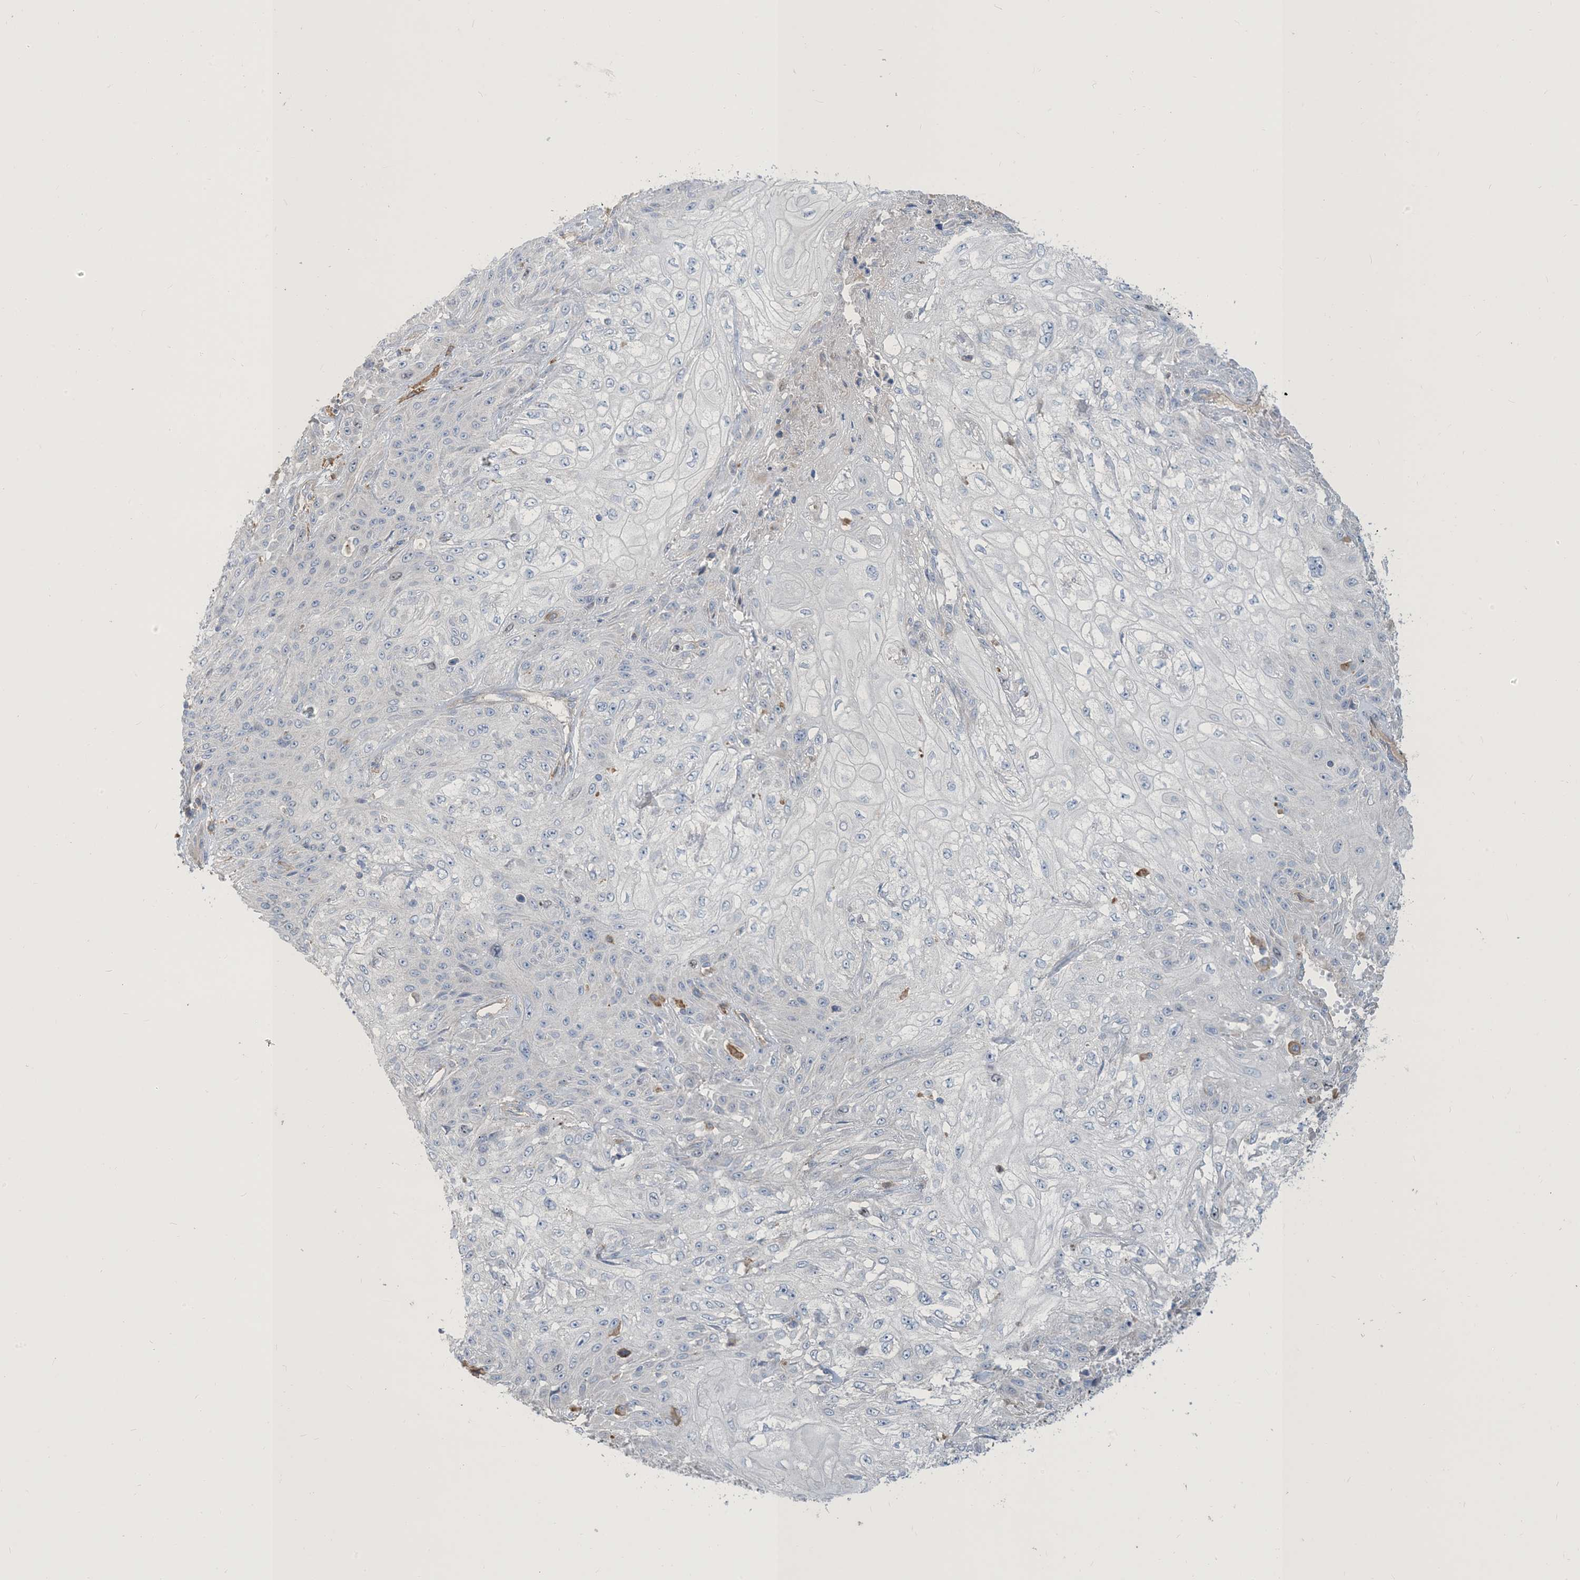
{"staining": {"intensity": "negative", "quantity": "none", "location": "none"}, "tissue": "skin cancer", "cell_type": "Tumor cells", "image_type": "cancer", "snomed": [{"axis": "morphology", "description": "Squamous cell carcinoma, NOS"}, {"axis": "morphology", "description": "Squamous cell carcinoma, metastatic, NOS"}, {"axis": "topography", "description": "Skin"}, {"axis": "topography", "description": "Lymph node"}], "caption": "A high-resolution photomicrograph shows IHC staining of skin cancer, which shows no significant staining in tumor cells.", "gene": "PEAR1", "patient": {"sex": "male", "age": 75}}